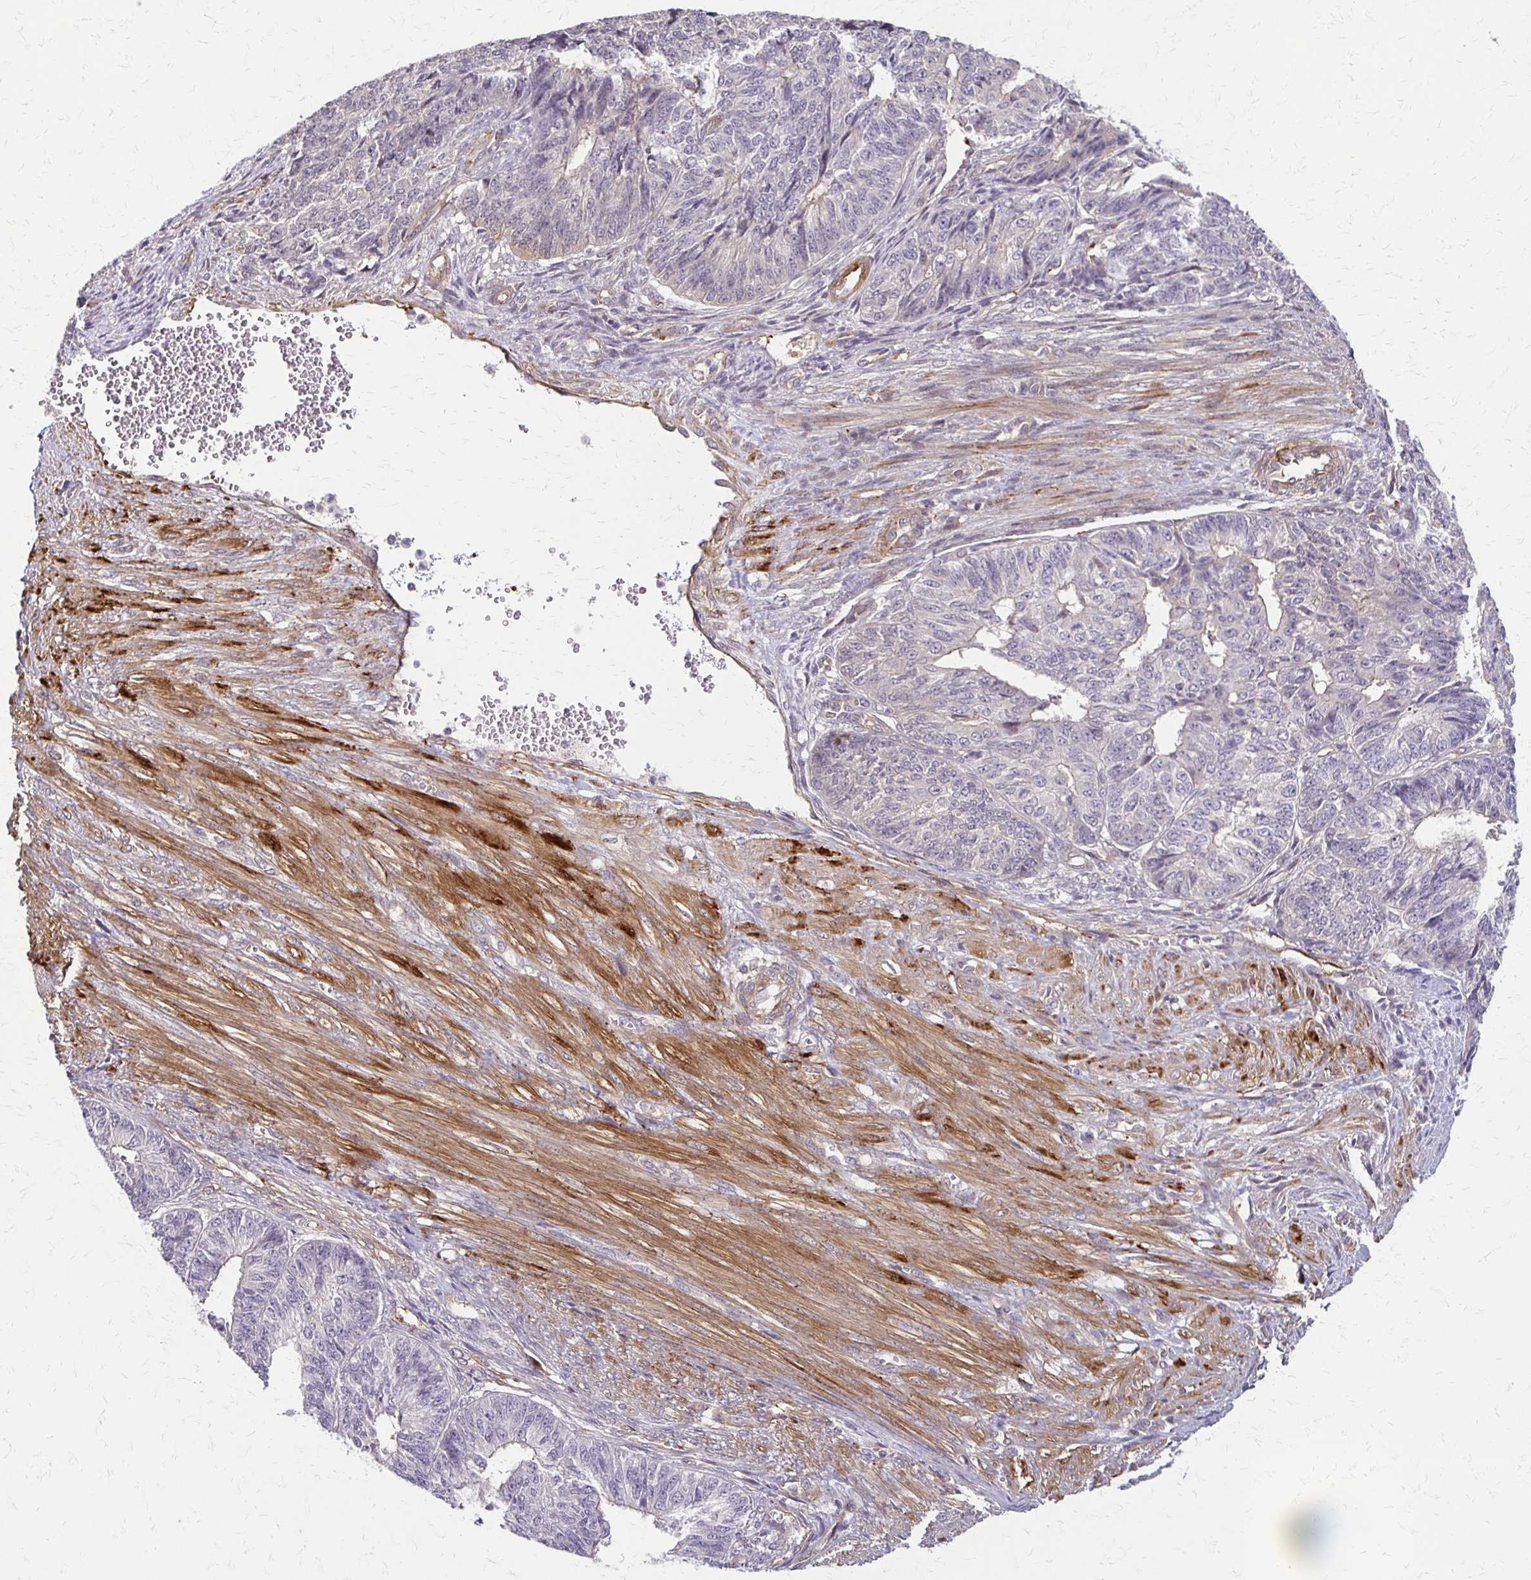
{"staining": {"intensity": "negative", "quantity": "none", "location": "none"}, "tissue": "endometrial cancer", "cell_type": "Tumor cells", "image_type": "cancer", "snomed": [{"axis": "morphology", "description": "Adenocarcinoma, NOS"}, {"axis": "topography", "description": "Endometrium"}], "caption": "The immunohistochemistry (IHC) image has no significant staining in tumor cells of endometrial adenocarcinoma tissue.", "gene": "CFL2", "patient": {"sex": "female", "age": 32}}